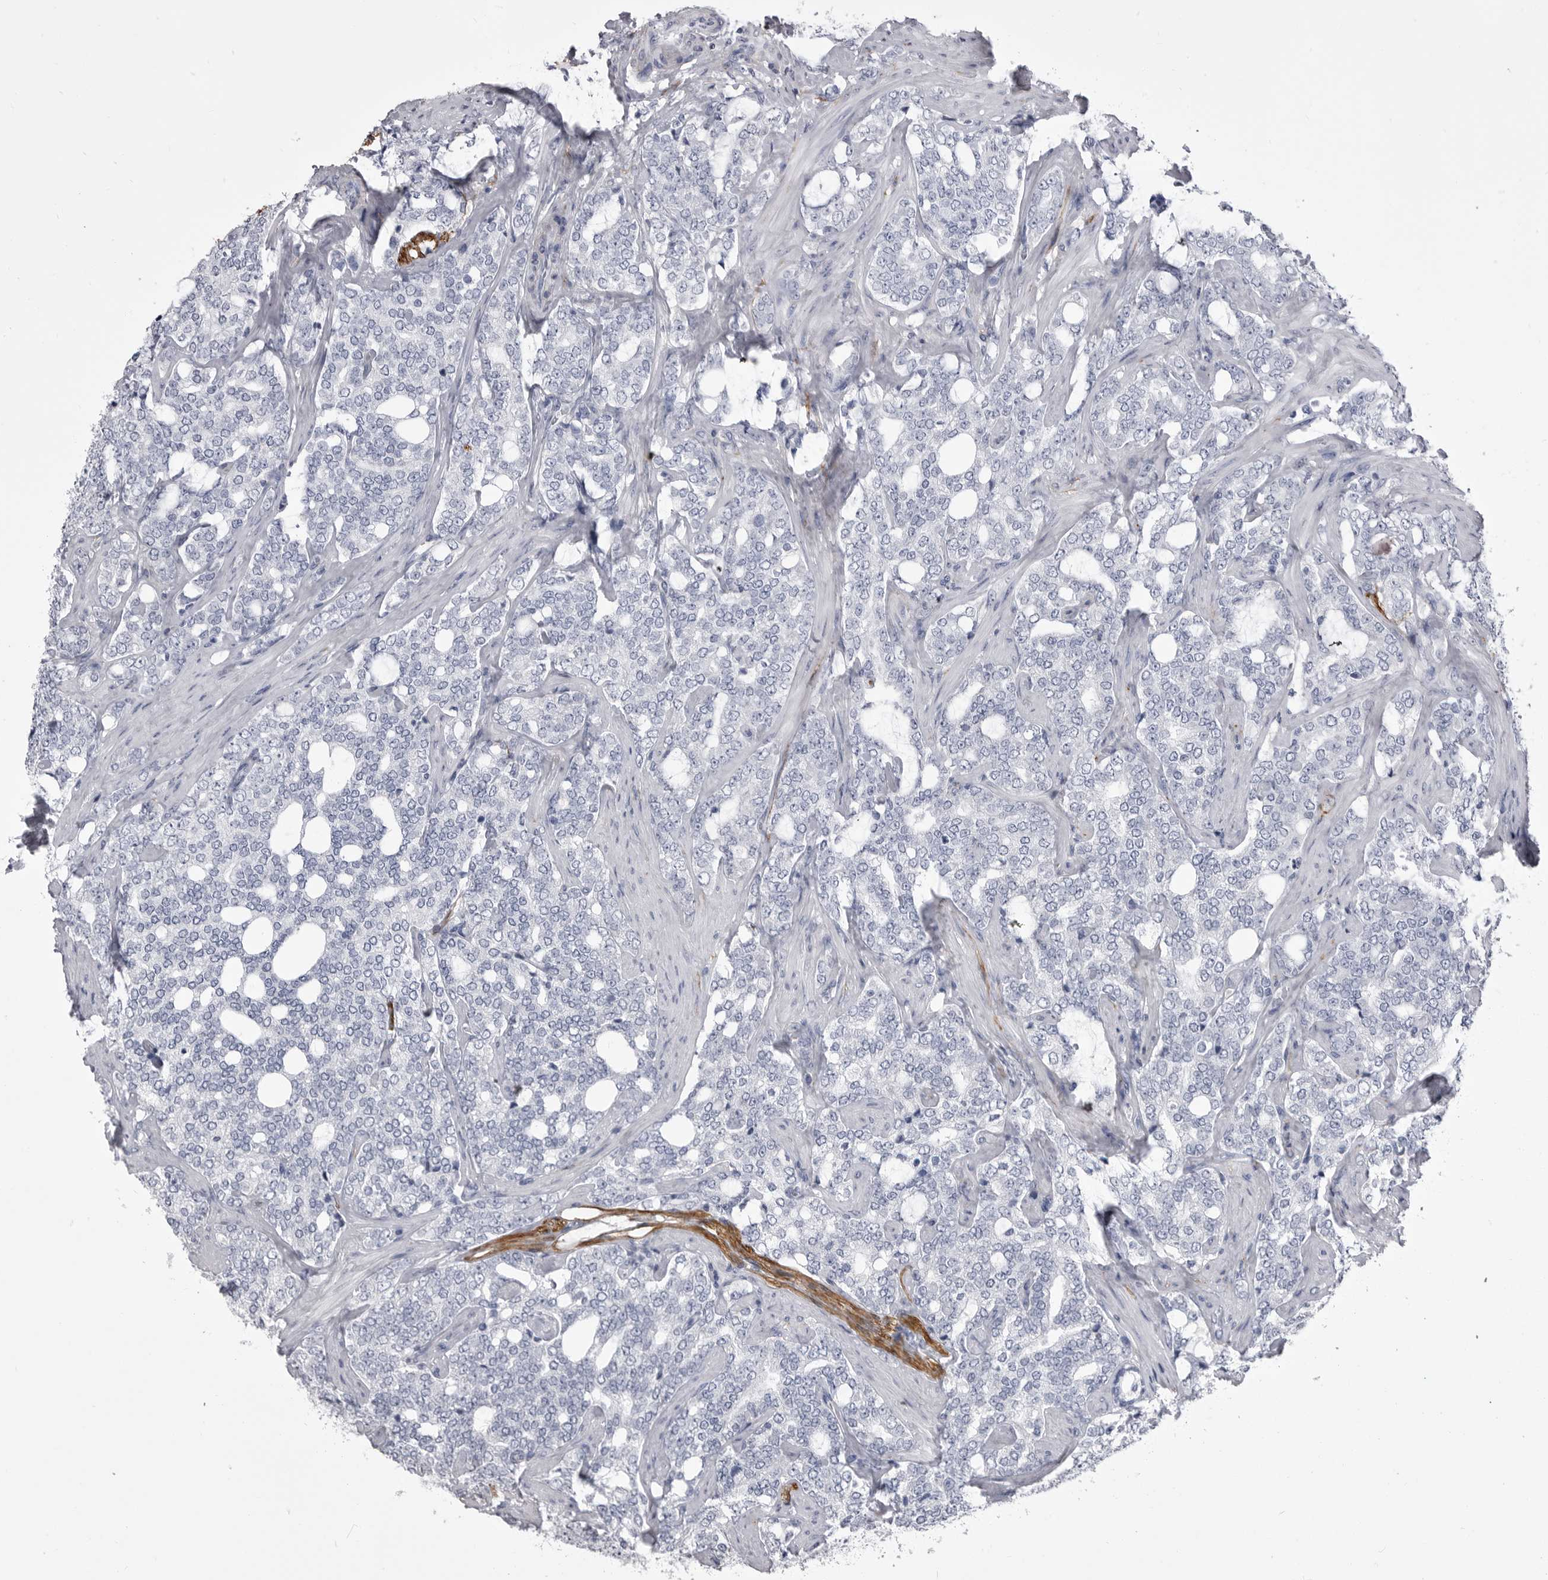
{"staining": {"intensity": "negative", "quantity": "none", "location": "none"}, "tissue": "prostate cancer", "cell_type": "Tumor cells", "image_type": "cancer", "snomed": [{"axis": "morphology", "description": "Adenocarcinoma, High grade"}, {"axis": "topography", "description": "Prostate"}], "caption": "A micrograph of adenocarcinoma (high-grade) (prostate) stained for a protein reveals no brown staining in tumor cells.", "gene": "ANK2", "patient": {"sex": "male", "age": 64}}